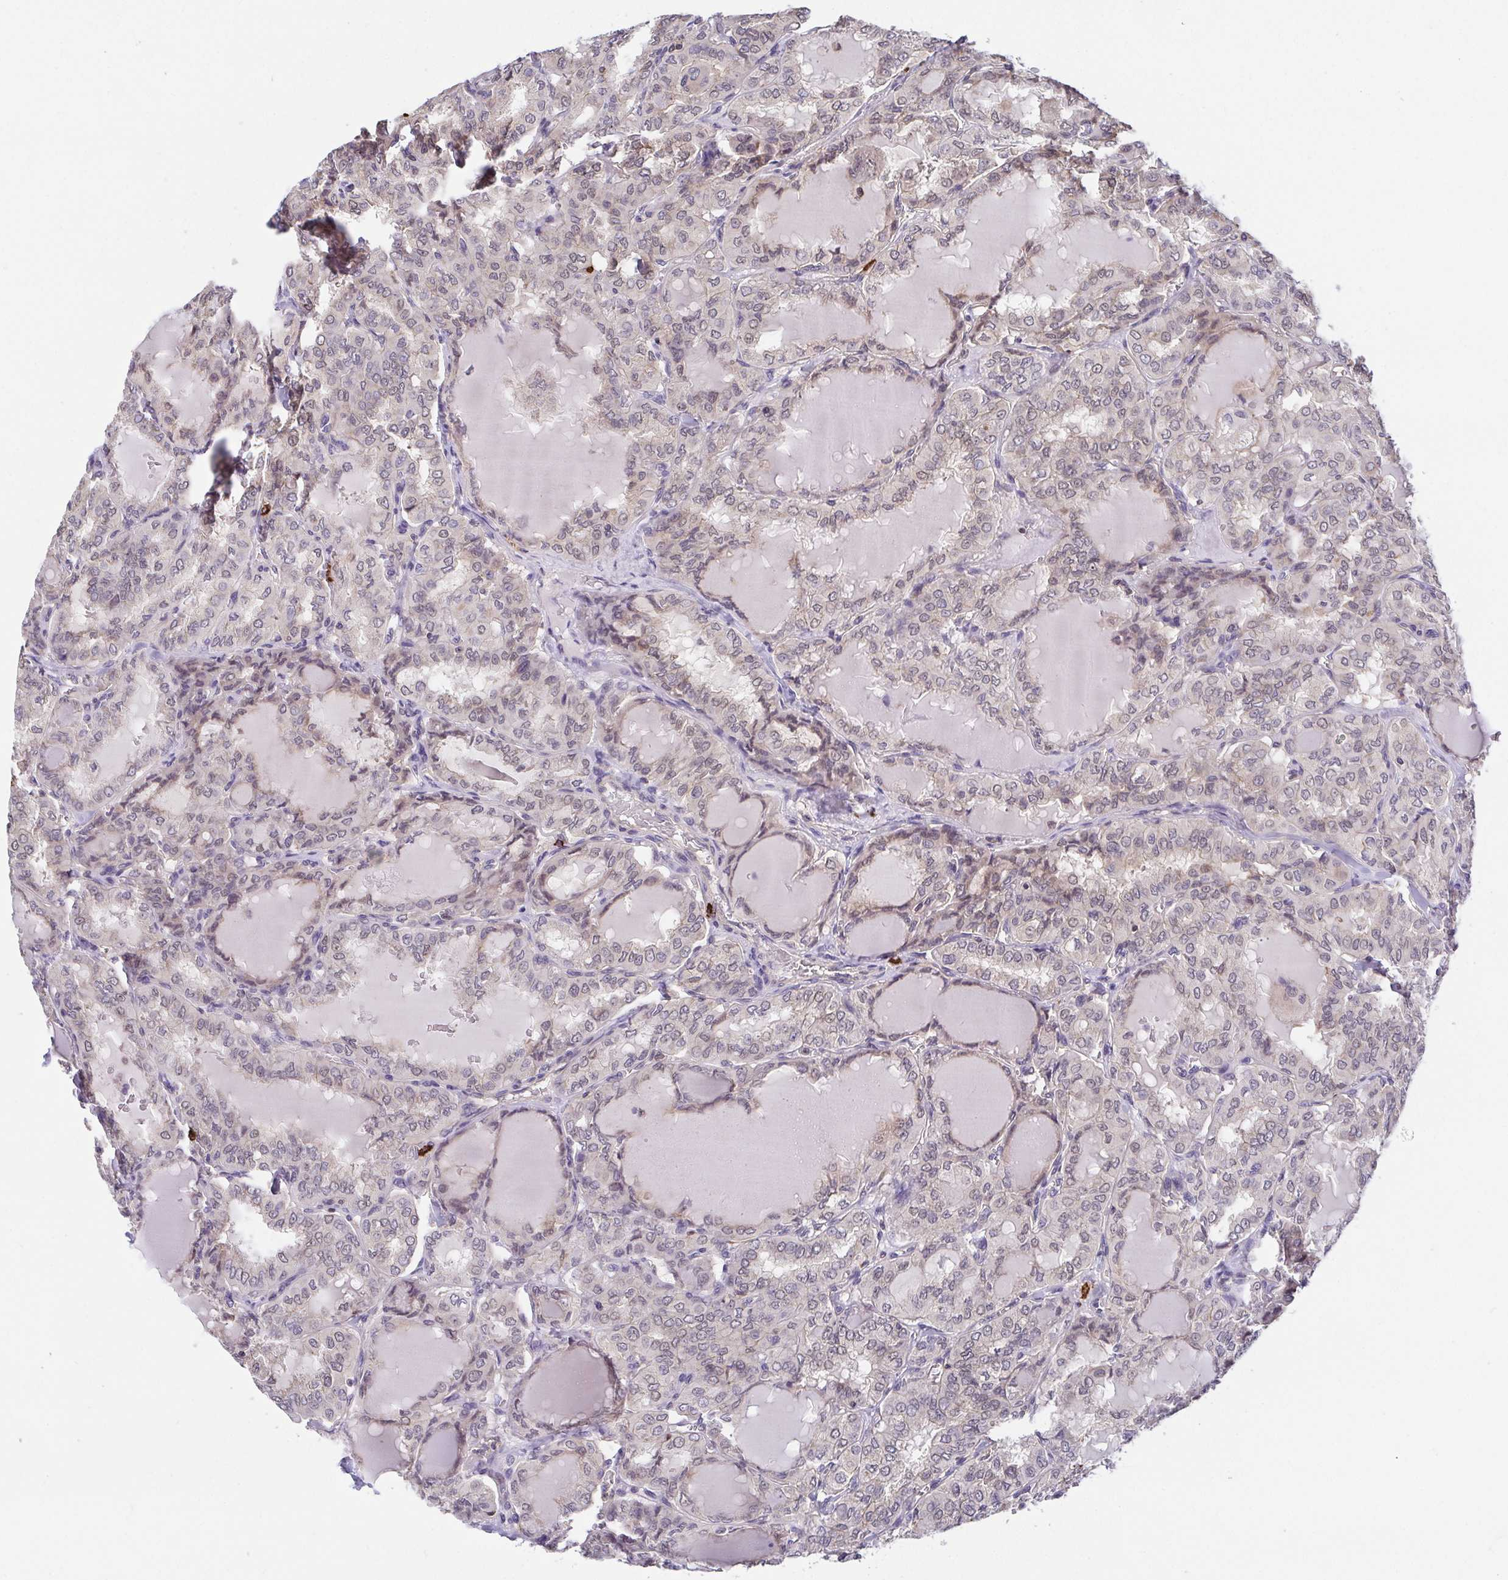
{"staining": {"intensity": "weak", "quantity": "<25%", "location": "cytoplasmic/membranous"}, "tissue": "thyroid cancer", "cell_type": "Tumor cells", "image_type": "cancer", "snomed": [{"axis": "morphology", "description": "Papillary adenocarcinoma, NOS"}, {"axis": "topography", "description": "Thyroid gland"}], "caption": "Immunohistochemistry (IHC) of thyroid cancer (papillary adenocarcinoma) displays no staining in tumor cells. (DAB (3,3'-diaminobenzidine) immunohistochemistry (IHC) visualized using brightfield microscopy, high magnification).", "gene": "PREPL", "patient": {"sex": "male", "age": 20}}